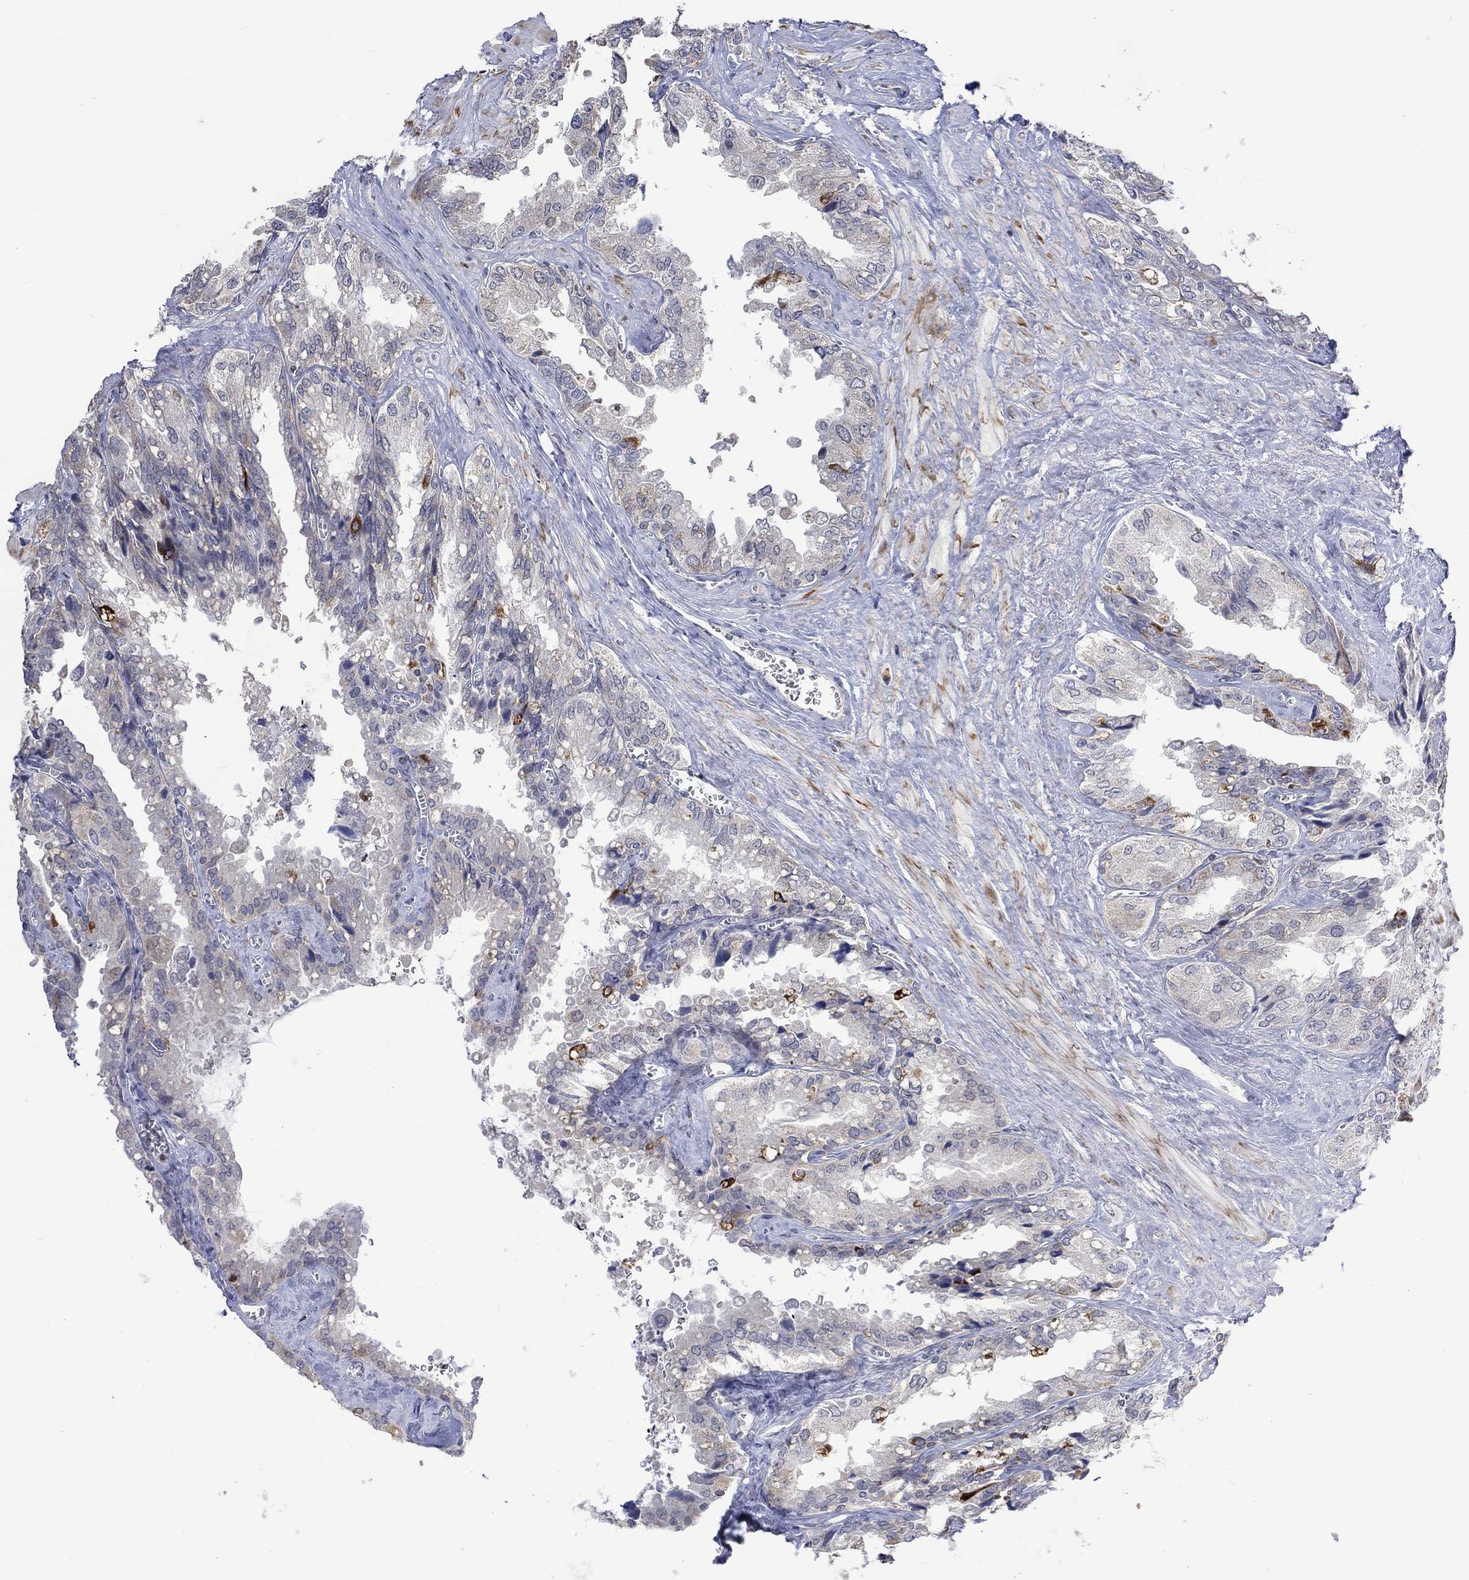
{"staining": {"intensity": "strong", "quantity": "<25%", "location": "cytoplasmic/membranous"}, "tissue": "seminal vesicle", "cell_type": "Glandular cells", "image_type": "normal", "snomed": [{"axis": "morphology", "description": "Normal tissue, NOS"}, {"axis": "topography", "description": "Seminal veicle"}], "caption": "A histopathology image of human seminal vesicle stained for a protein shows strong cytoplasmic/membranous brown staining in glandular cells. (DAB IHC, brown staining for protein, blue staining for nuclei).", "gene": "SLC48A1", "patient": {"sex": "male", "age": 67}}